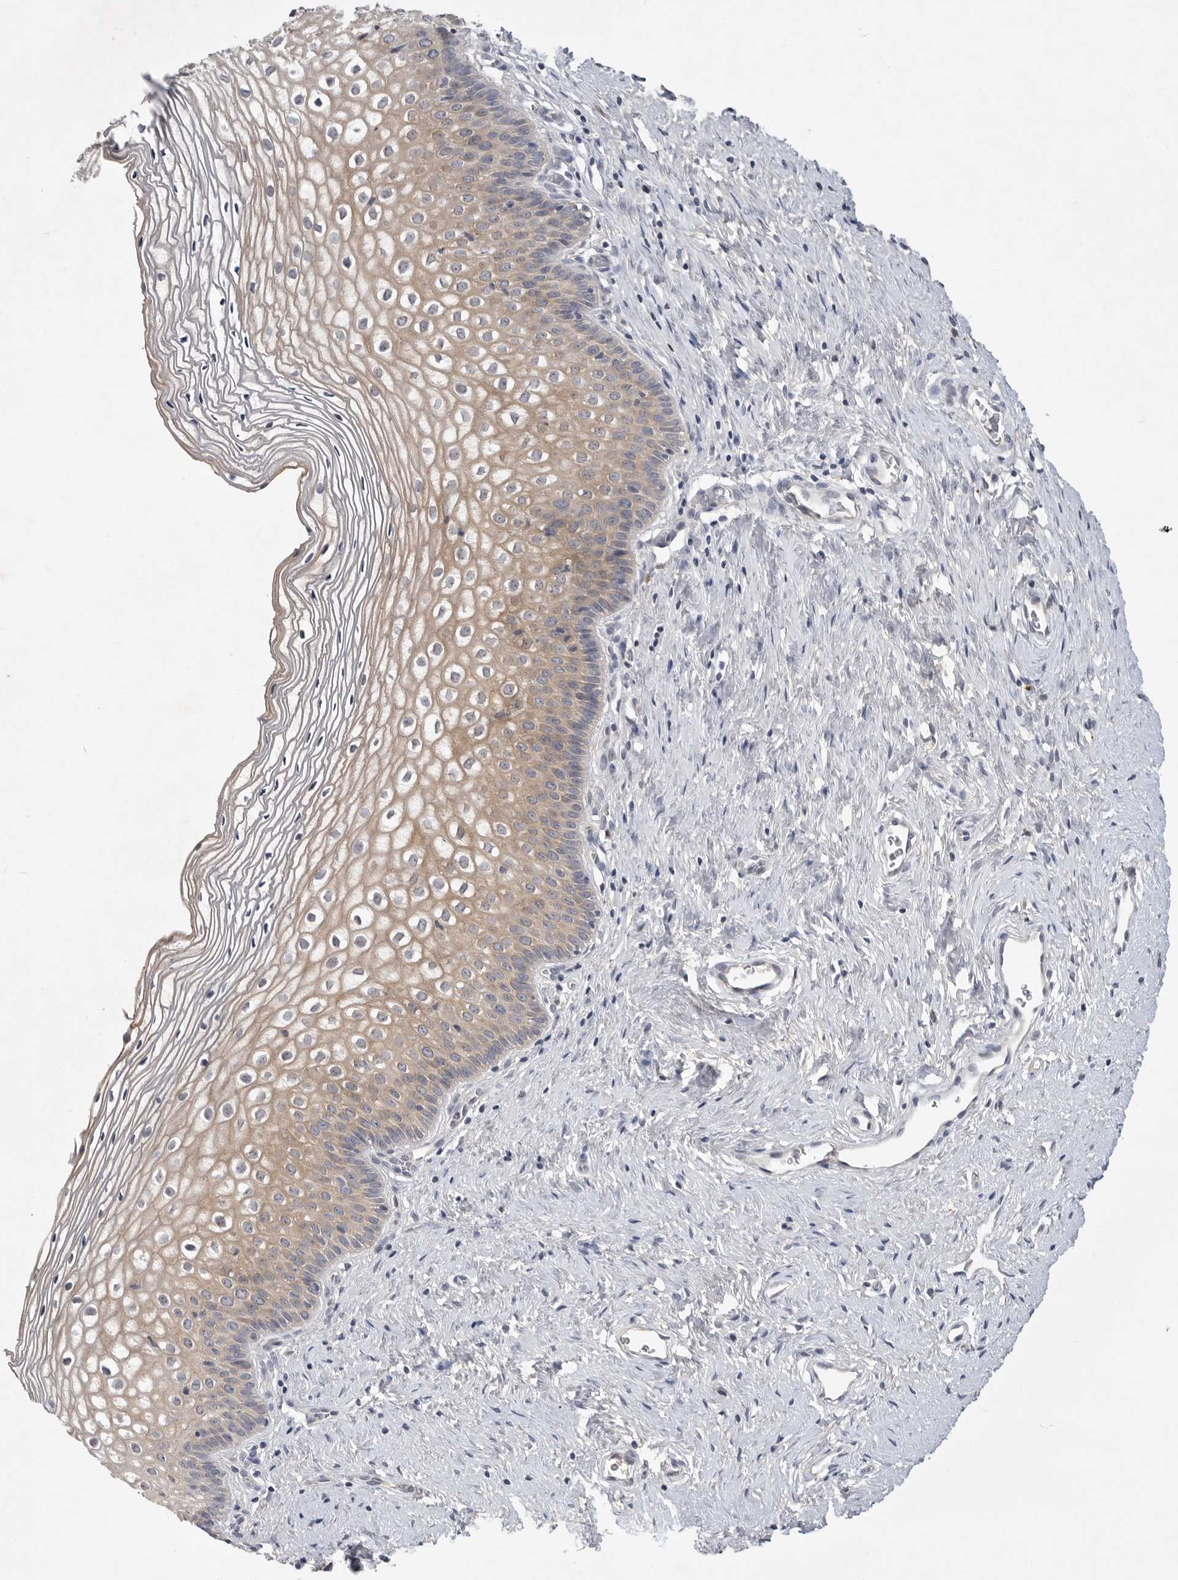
{"staining": {"intensity": "weak", "quantity": "25%-75%", "location": "cytoplasmic/membranous"}, "tissue": "cervix", "cell_type": "Squamous epithelial cells", "image_type": "normal", "snomed": [{"axis": "morphology", "description": "Normal tissue, NOS"}, {"axis": "topography", "description": "Cervix"}], "caption": "This photomicrograph exhibits benign cervix stained with immunohistochemistry (IHC) to label a protein in brown. The cytoplasmic/membranous of squamous epithelial cells show weak positivity for the protein. Nuclei are counter-stained blue.", "gene": "ITGAD", "patient": {"sex": "female", "age": 27}}